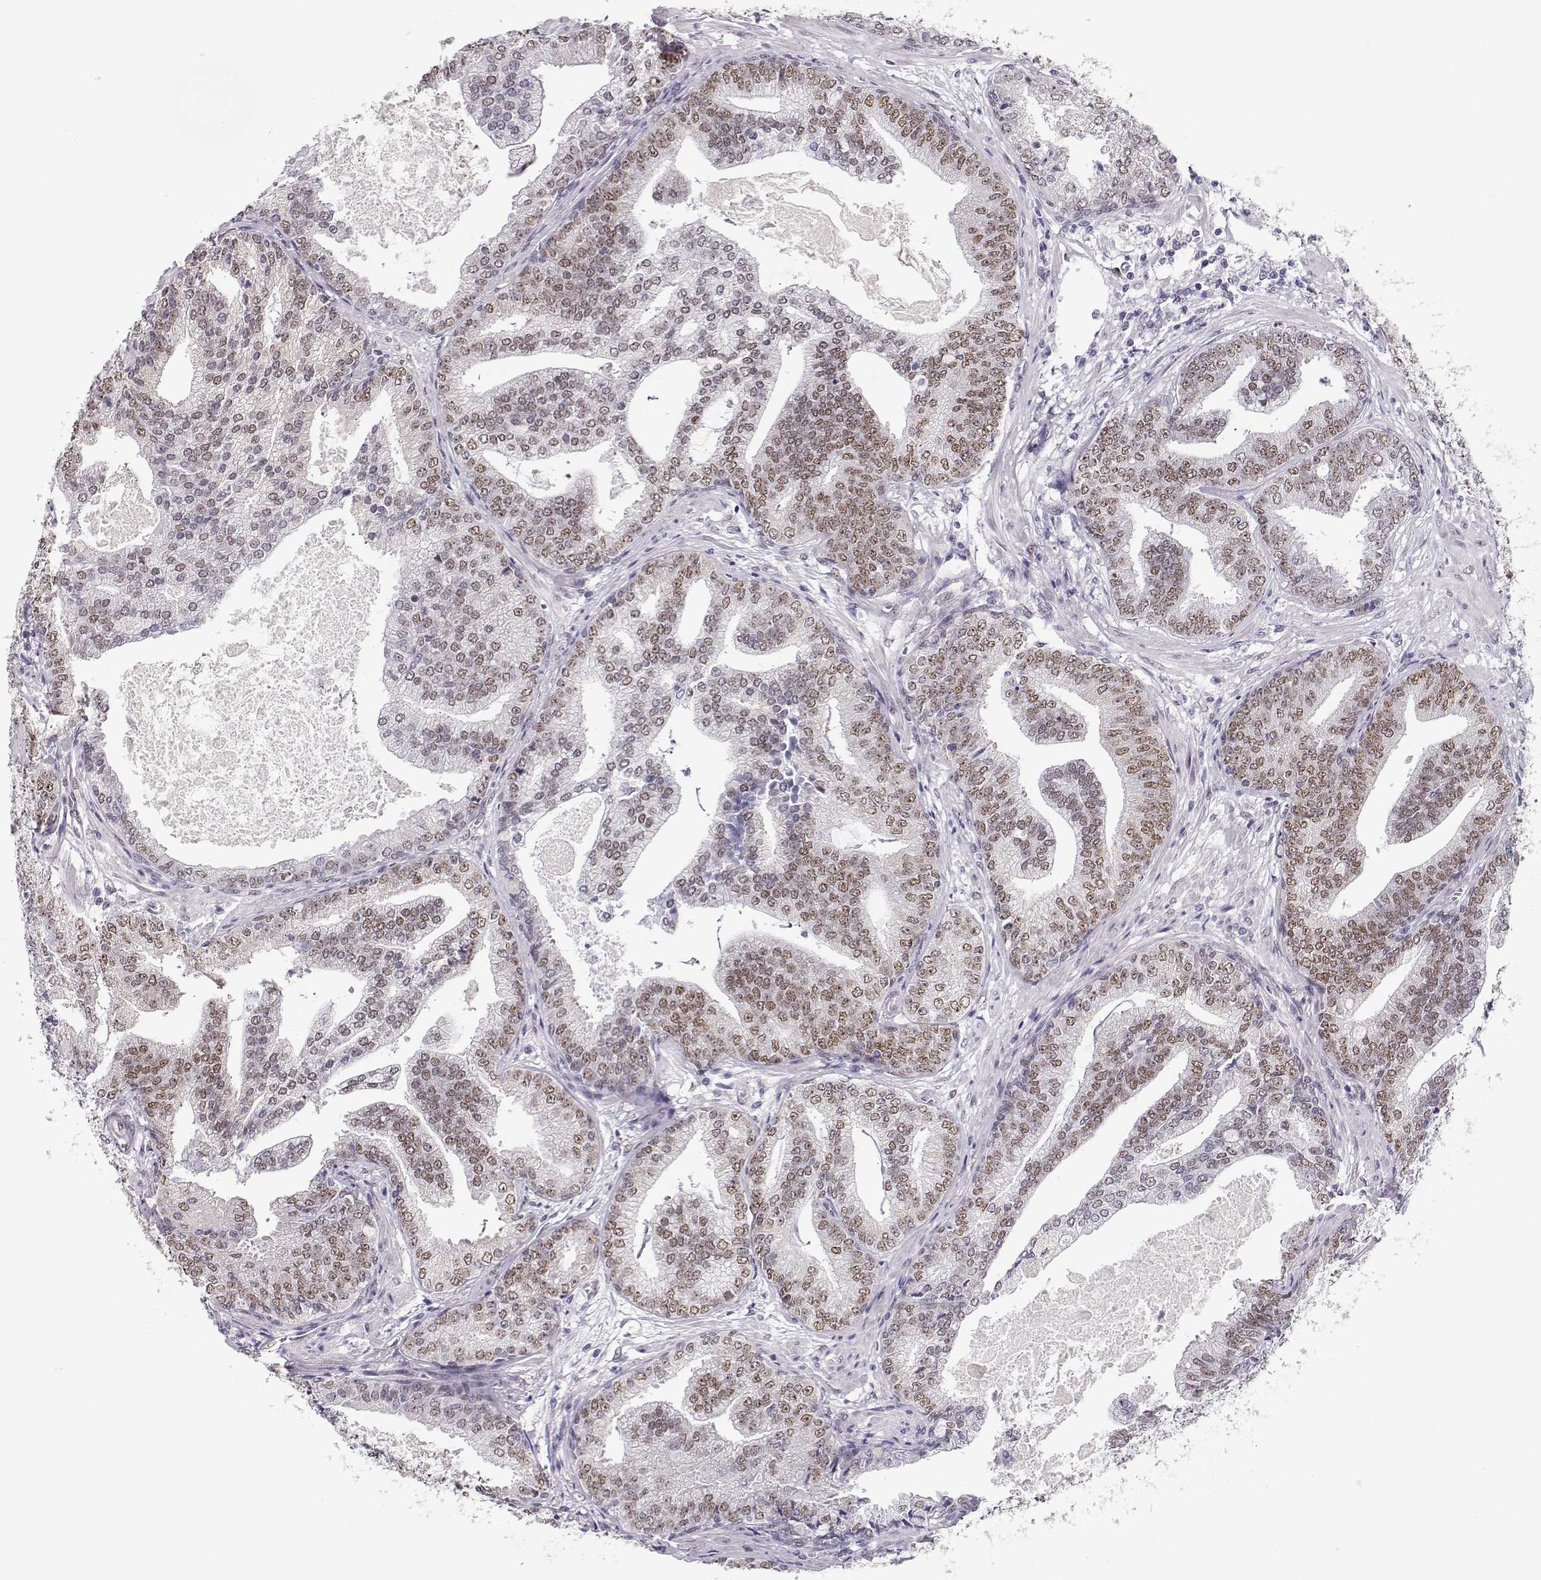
{"staining": {"intensity": "weak", "quantity": ">75%", "location": "nuclear"}, "tissue": "prostate cancer", "cell_type": "Tumor cells", "image_type": "cancer", "snomed": [{"axis": "morphology", "description": "Adenocarcinoma, NOS"}, {"axis": "topography", "description": "Prostate"}], "caption": "Immunohistochemical staining of prostate adenocarcinoma demonstrates low levels of weak nuclear protein expression in approximately >75% of tumor cells. Nuclei are stained in blue.", "gene": "POLI", "patient": {"sex": "male", "age": 64}}